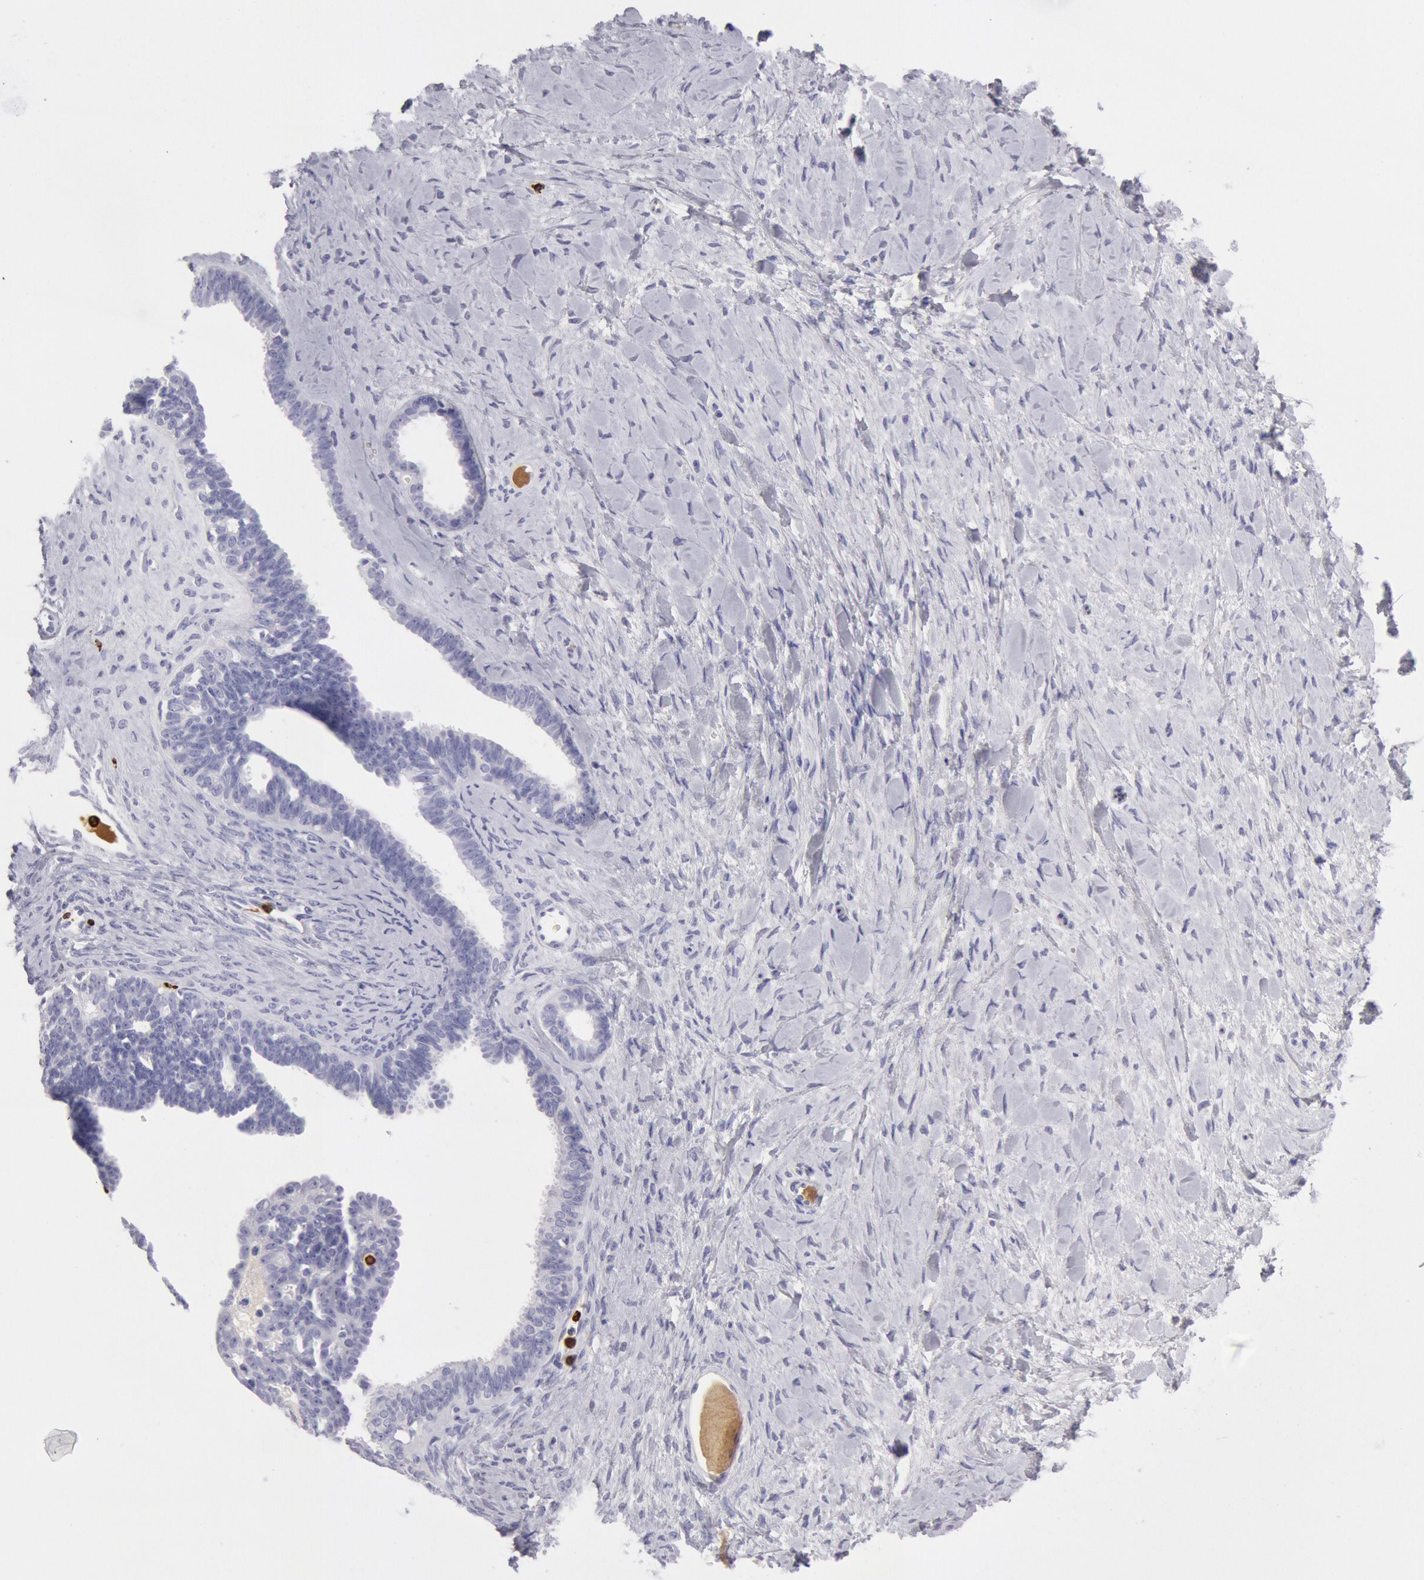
{"staining": {"intensity": "negative", "quantity": "none", "location": "none"}, "tissue": "ovarian cancer", "cell_type": "Tumor cells", "image_type": "cancer", "snomed": [{"axis": "morphology", "description": "Cystadenocarcinoma, serous, NOS"}, {"axis": "topography", "description": "Ovary"}], "caption": "Immunohistochemical staining of ovarian cancer exhibits no significant expression in tumor cells. (DAB IHC with hematoxylin counter stain).", "gene": "FCN1", "patient": {"sex": "female", "age": 71}}